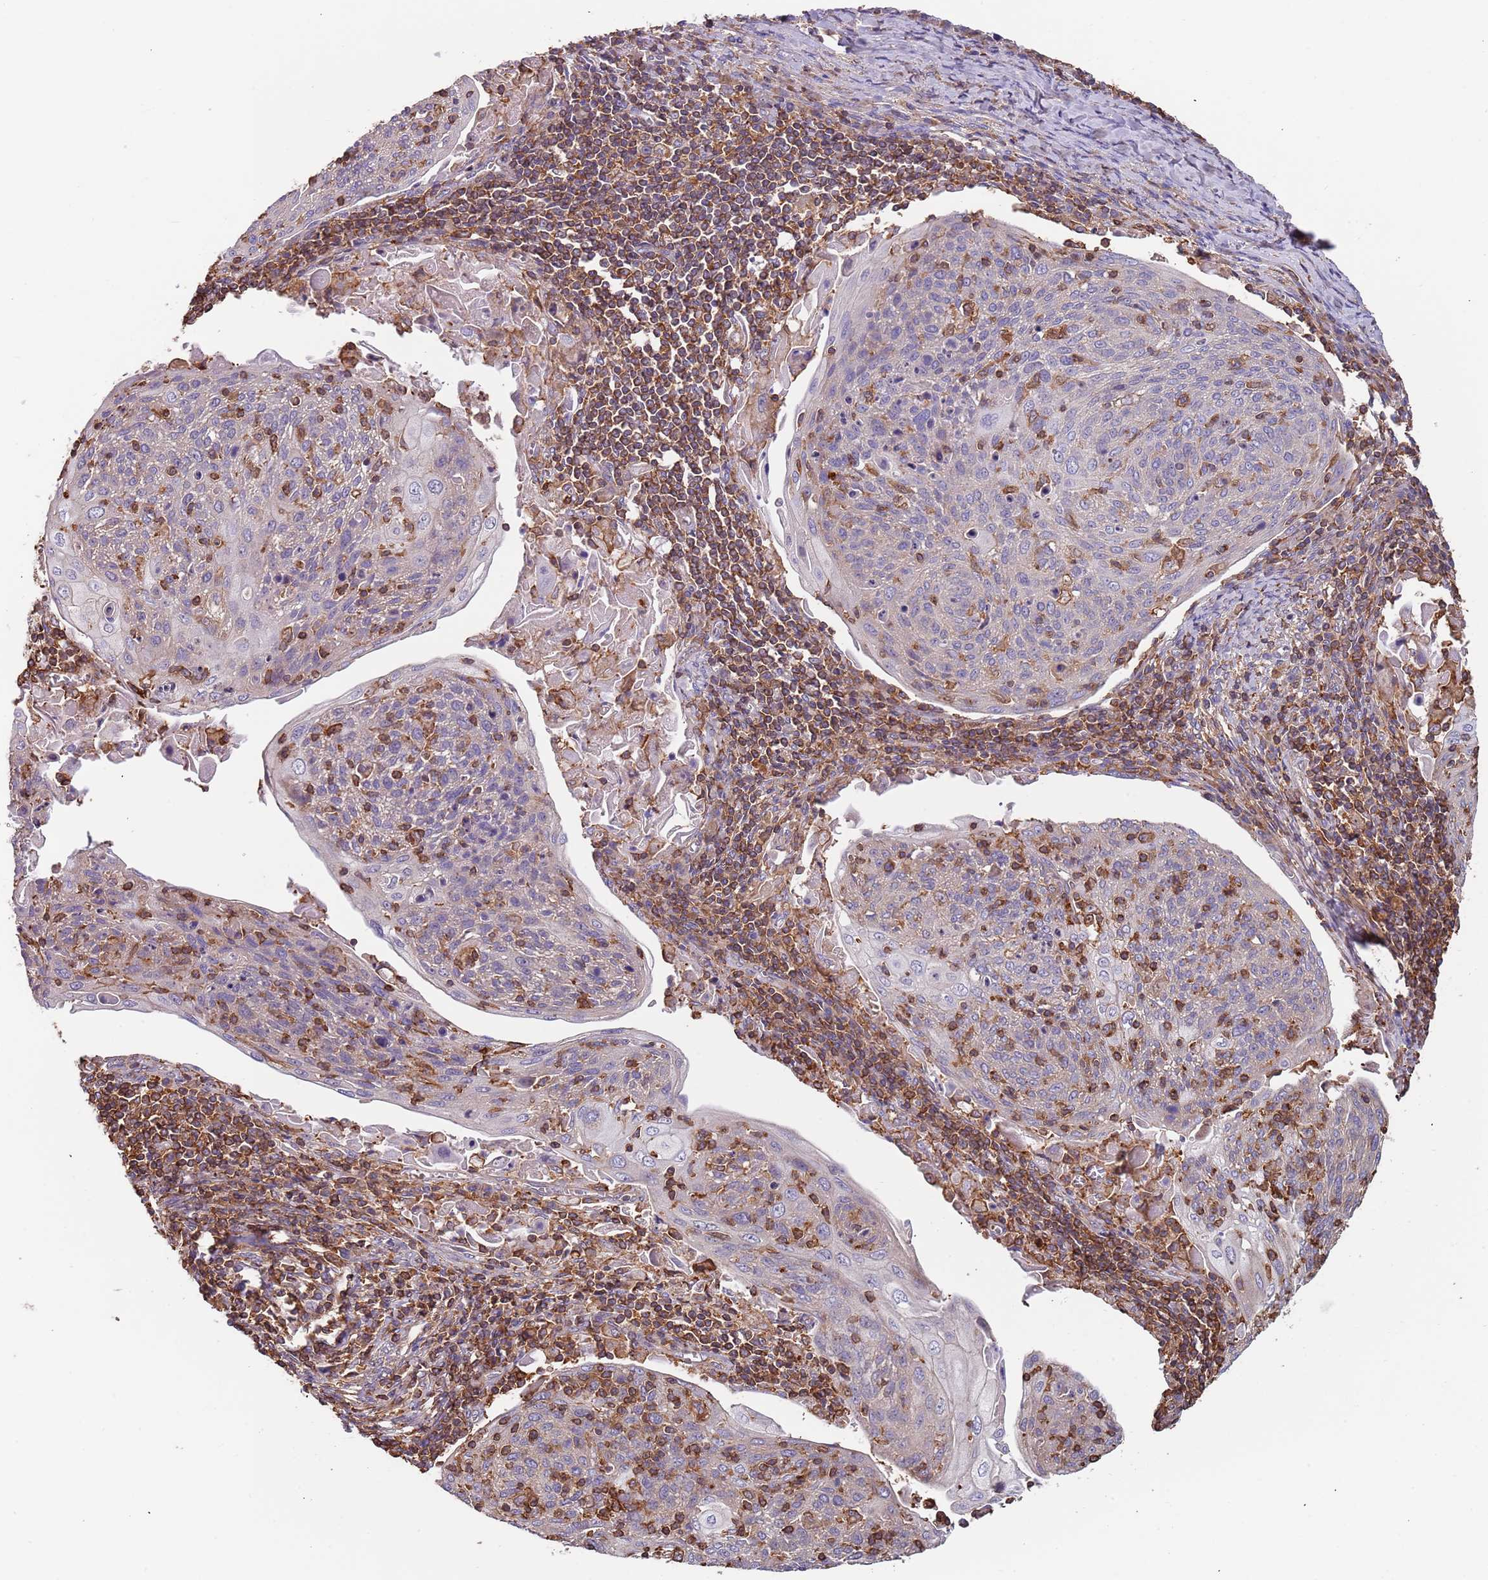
{"staining": {"intensity": "negative", "quantity": "none", "location": "none"}, "tissue": "cervical cancer", "cell_type": "Tumor cells", "image_type": "cancer", "snomed": [{"axis": "morphology", "description": "Squamous cell carcinoma, NOS"}, {"axis": "topography", "description": "Cervix"}], "caption": "Immunohistochemistry (IHC) image of cervical cancer (squamous cell carcinoma) stained for a protein (brown), which shows no expression in tumor cells.", "gene": "SYT4", "patient": {"sex": "female", "age": 67}}